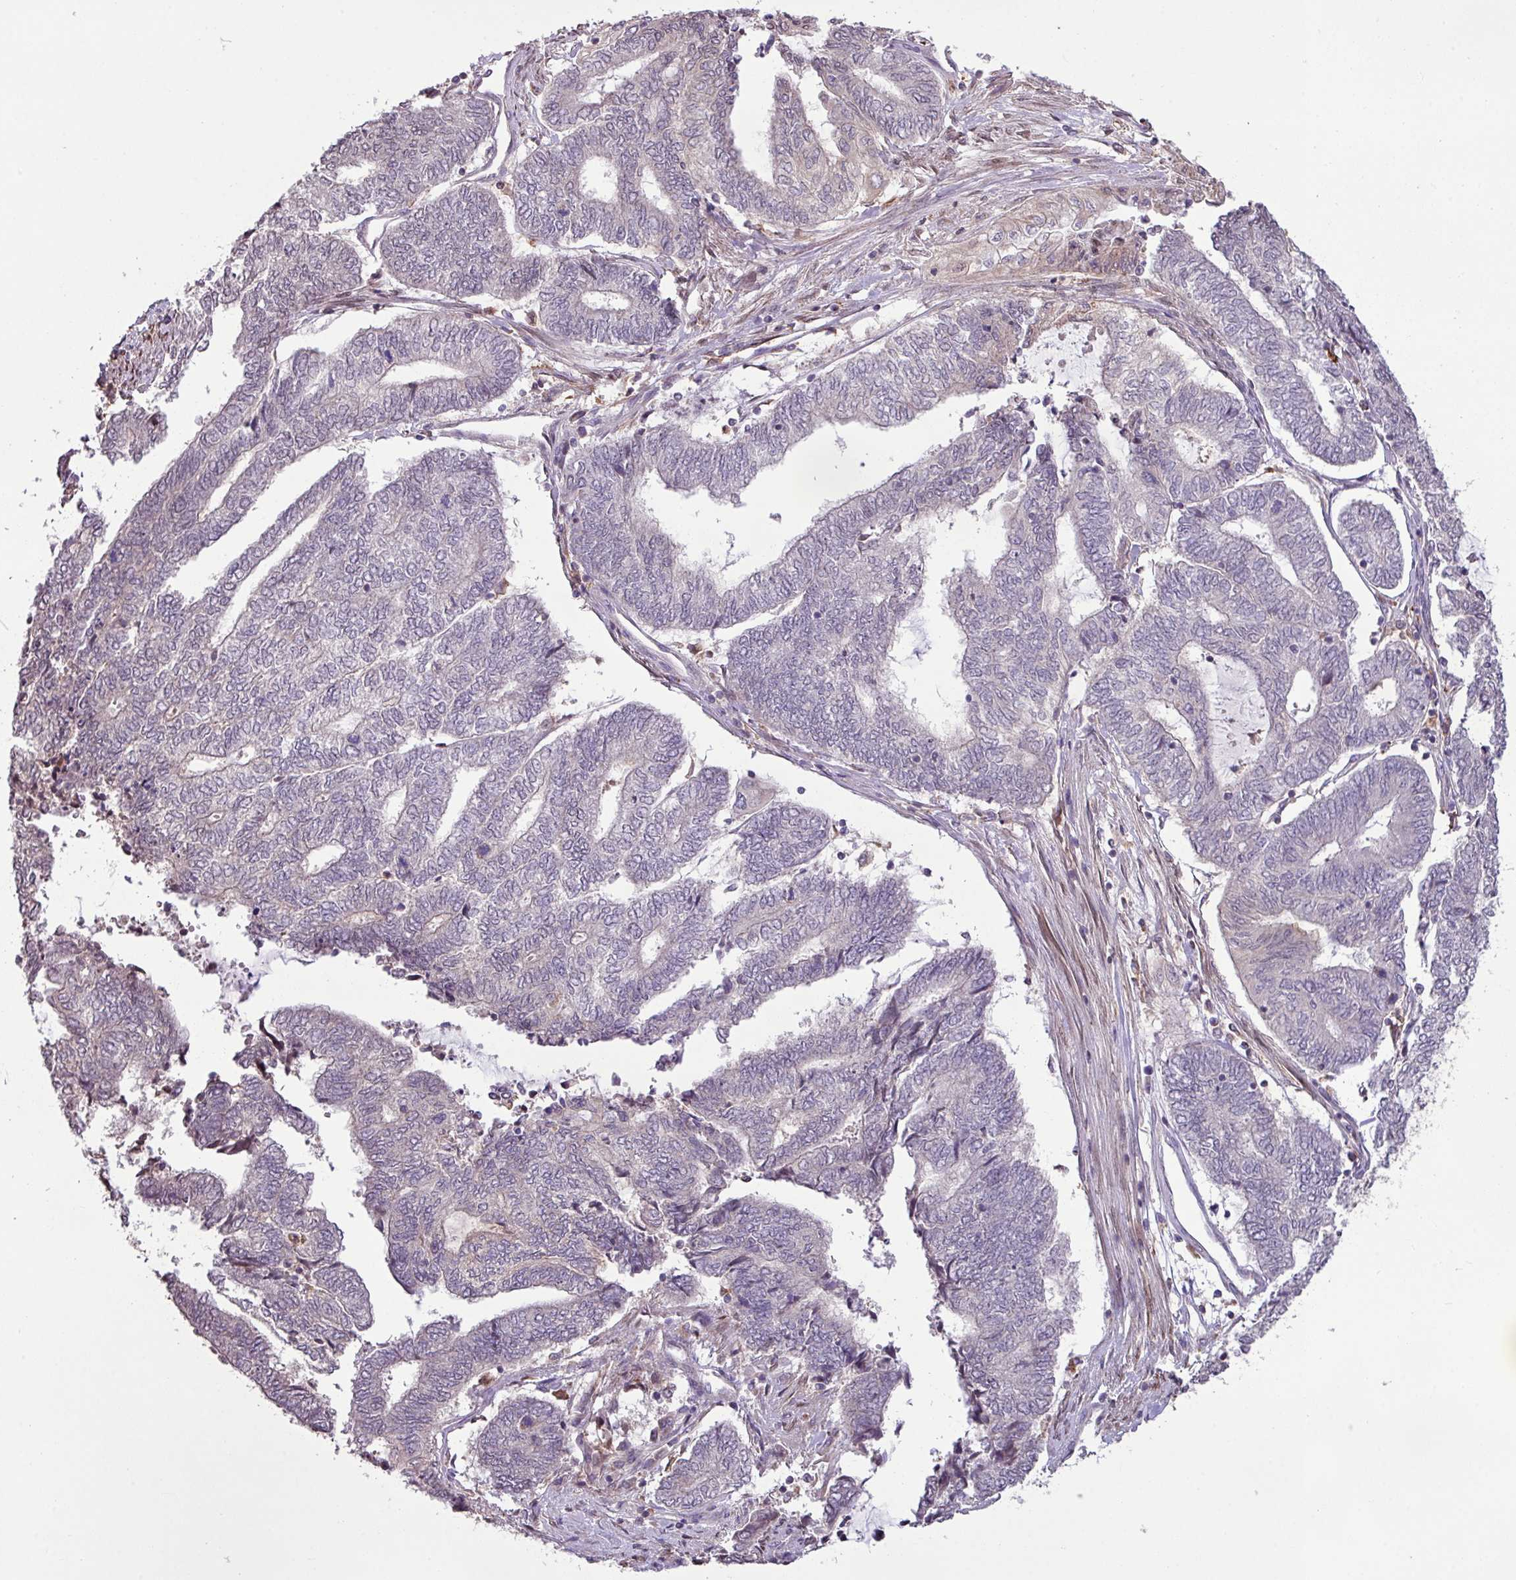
{"staining": {"intensity": "negative", "quantity": "none", "location": "none"}, "tissue": "endometrial cancer", "cell_type": "Tumor cells", "image_type": "cancer", "snomed": [{"axis": "morphology", "description": "Adenocarcinoma, NOS"}, {"axis": "topography", "description": "Uterus"}, {"axis": "topography", "description": "Endometrium"}], "caption": "Immunohistochemistry (IHC) image of neoplastic tissue: human endometrial adenocarcinoma stained with DAB exhibits no significant protein staining in tumor cells.", "gene": "ARHGEF25", "patient": {"sex": "female", "age": 70}}